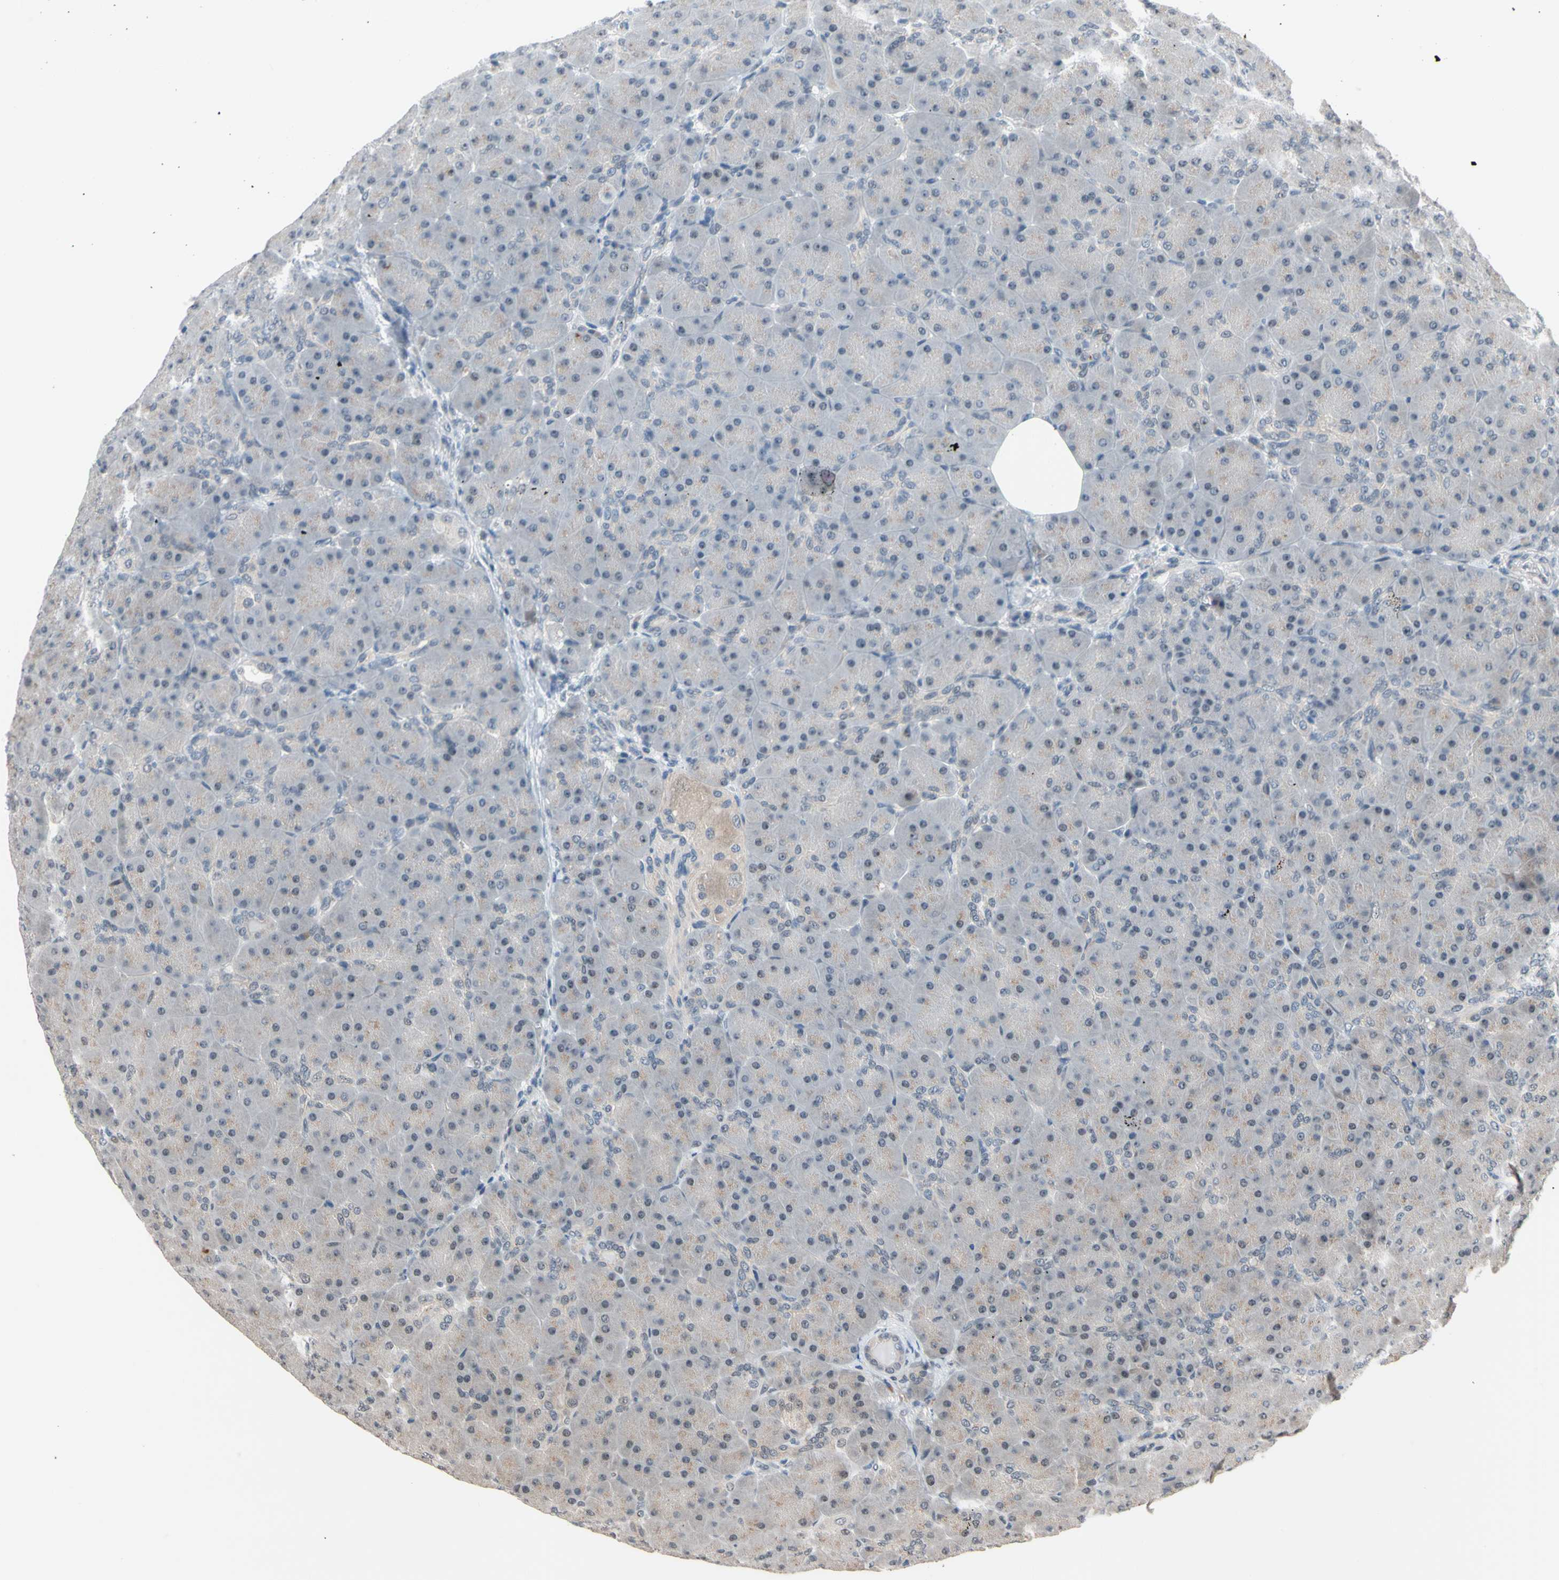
{"staining": {"intensity": "moderate", "quantity": "25%-75%", "location": "cytoplasmic/membranous,nuclear"}, "tissue": "pancreas", "cell_type": "Exocrine glandular cells", "image_type": "normal", "snomed": [{"axis": "morphology", "description": "Normal tissue, NOS"}, {"axis": "topography", "description": "Pancreas"}], "caption": "Moderate cytoplasmic/membranous,nuclear positivity for a protein is seen in approximately 25%-75% of exocrine glandular cells of normal pancreas using IHC.", "gene": "NGEF", "patient": {"sex": "male", "age": 66}}